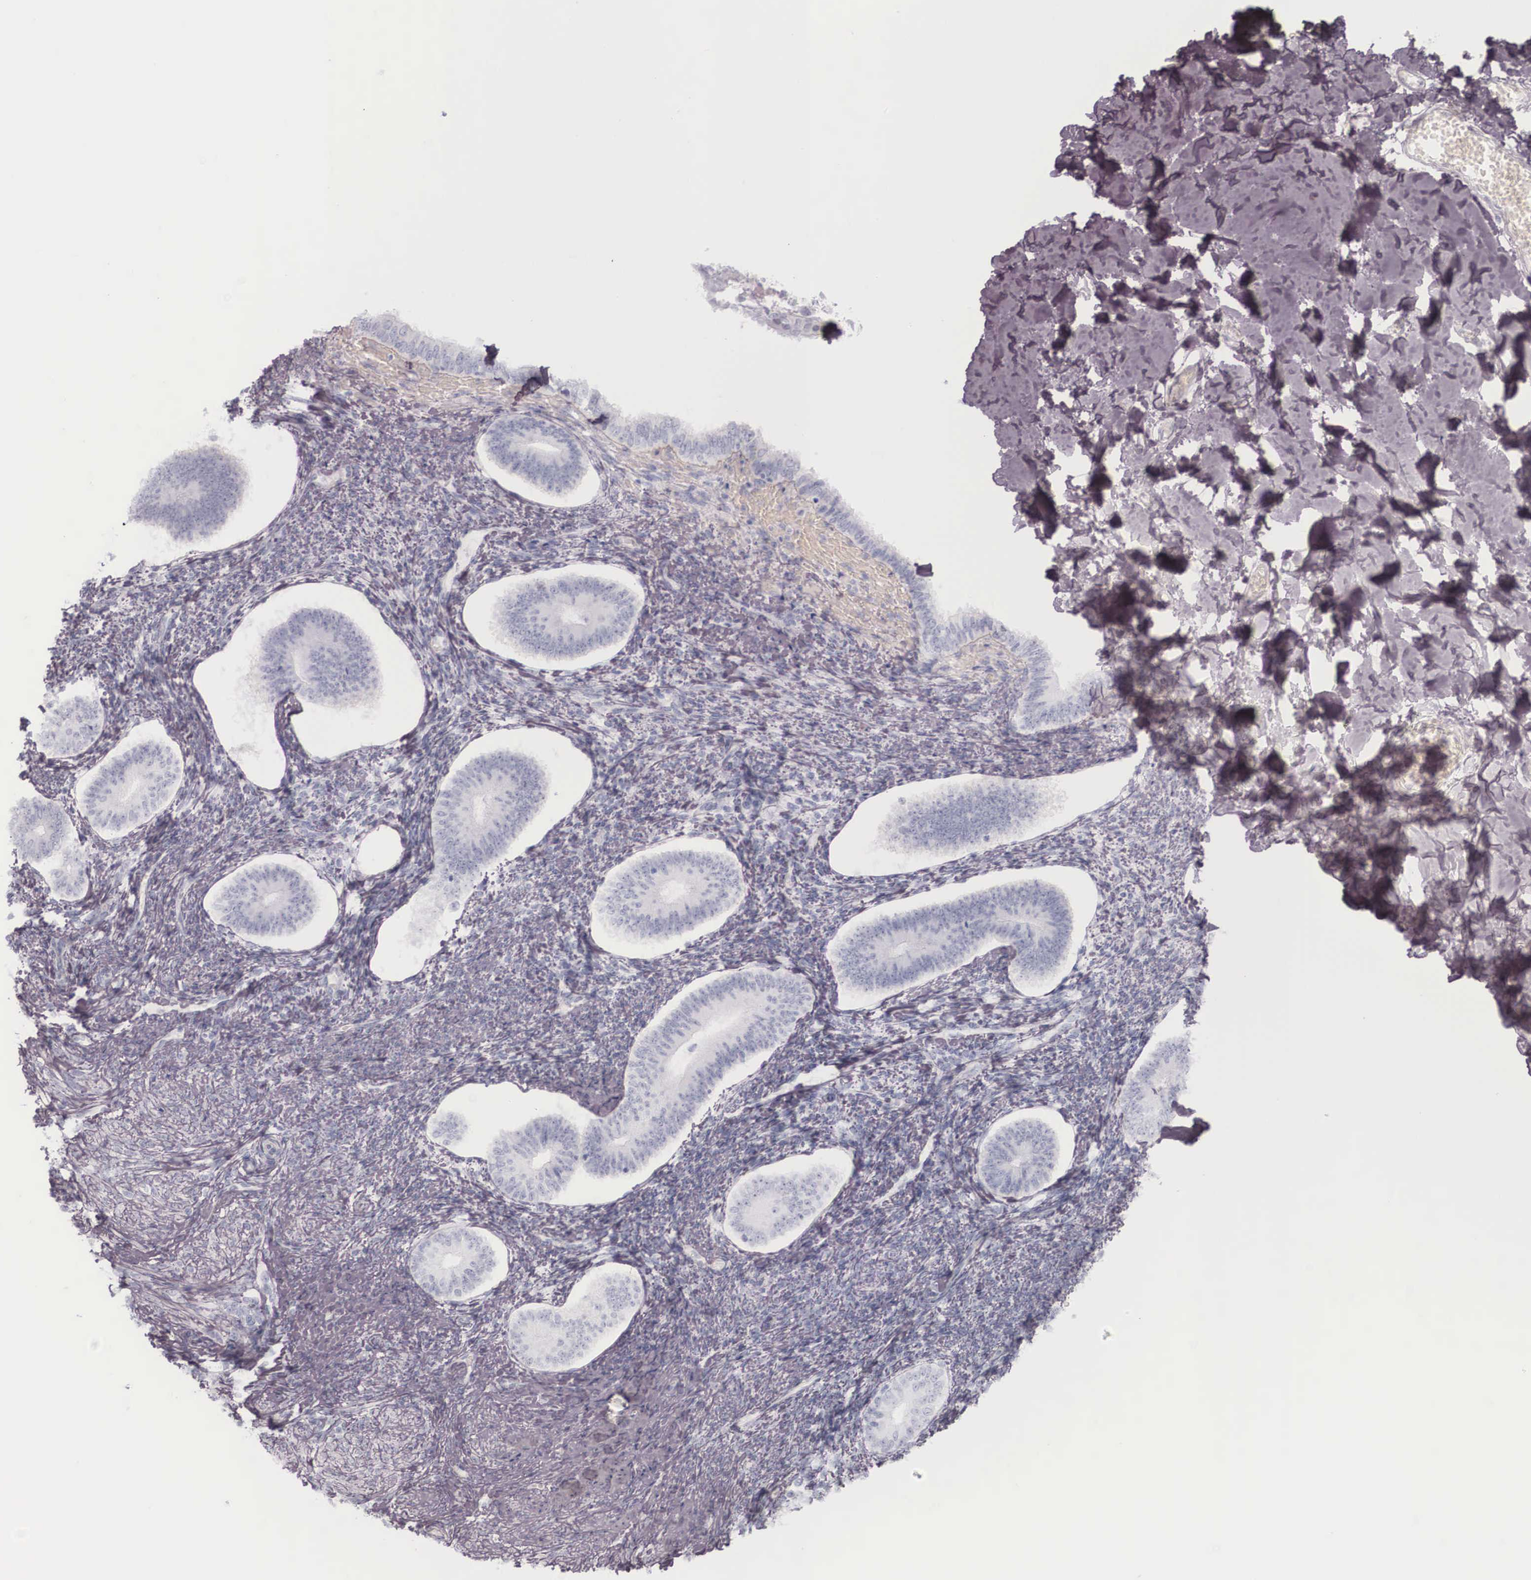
{"staining": {"intensity": "negative", "quantity": "none", "location": "none"}, "tissue": "endometrium", "cell_type": "Cells in endometrial stroma", "image_type": "normal", "snomed": [{"axis": "morphology", "description": "Normal tissue, NOS"}, {"axis": "topography", "description": "Endometrium"}], "caption": "DAB (3,3'-diaminobenzidine) immunohistochemical staining of normal human endometrium reveals no significant positivity in cells in endometrial stroma. (Stains: DAB (3,3'-diaminobenzidine) immunohistochemistry (IHC) with hematoxylin counter stain, Microscopy: brightfield microscopy at high magnification).", "gene": "KRT14", "patient": {"sex": "female", "age": 82}}